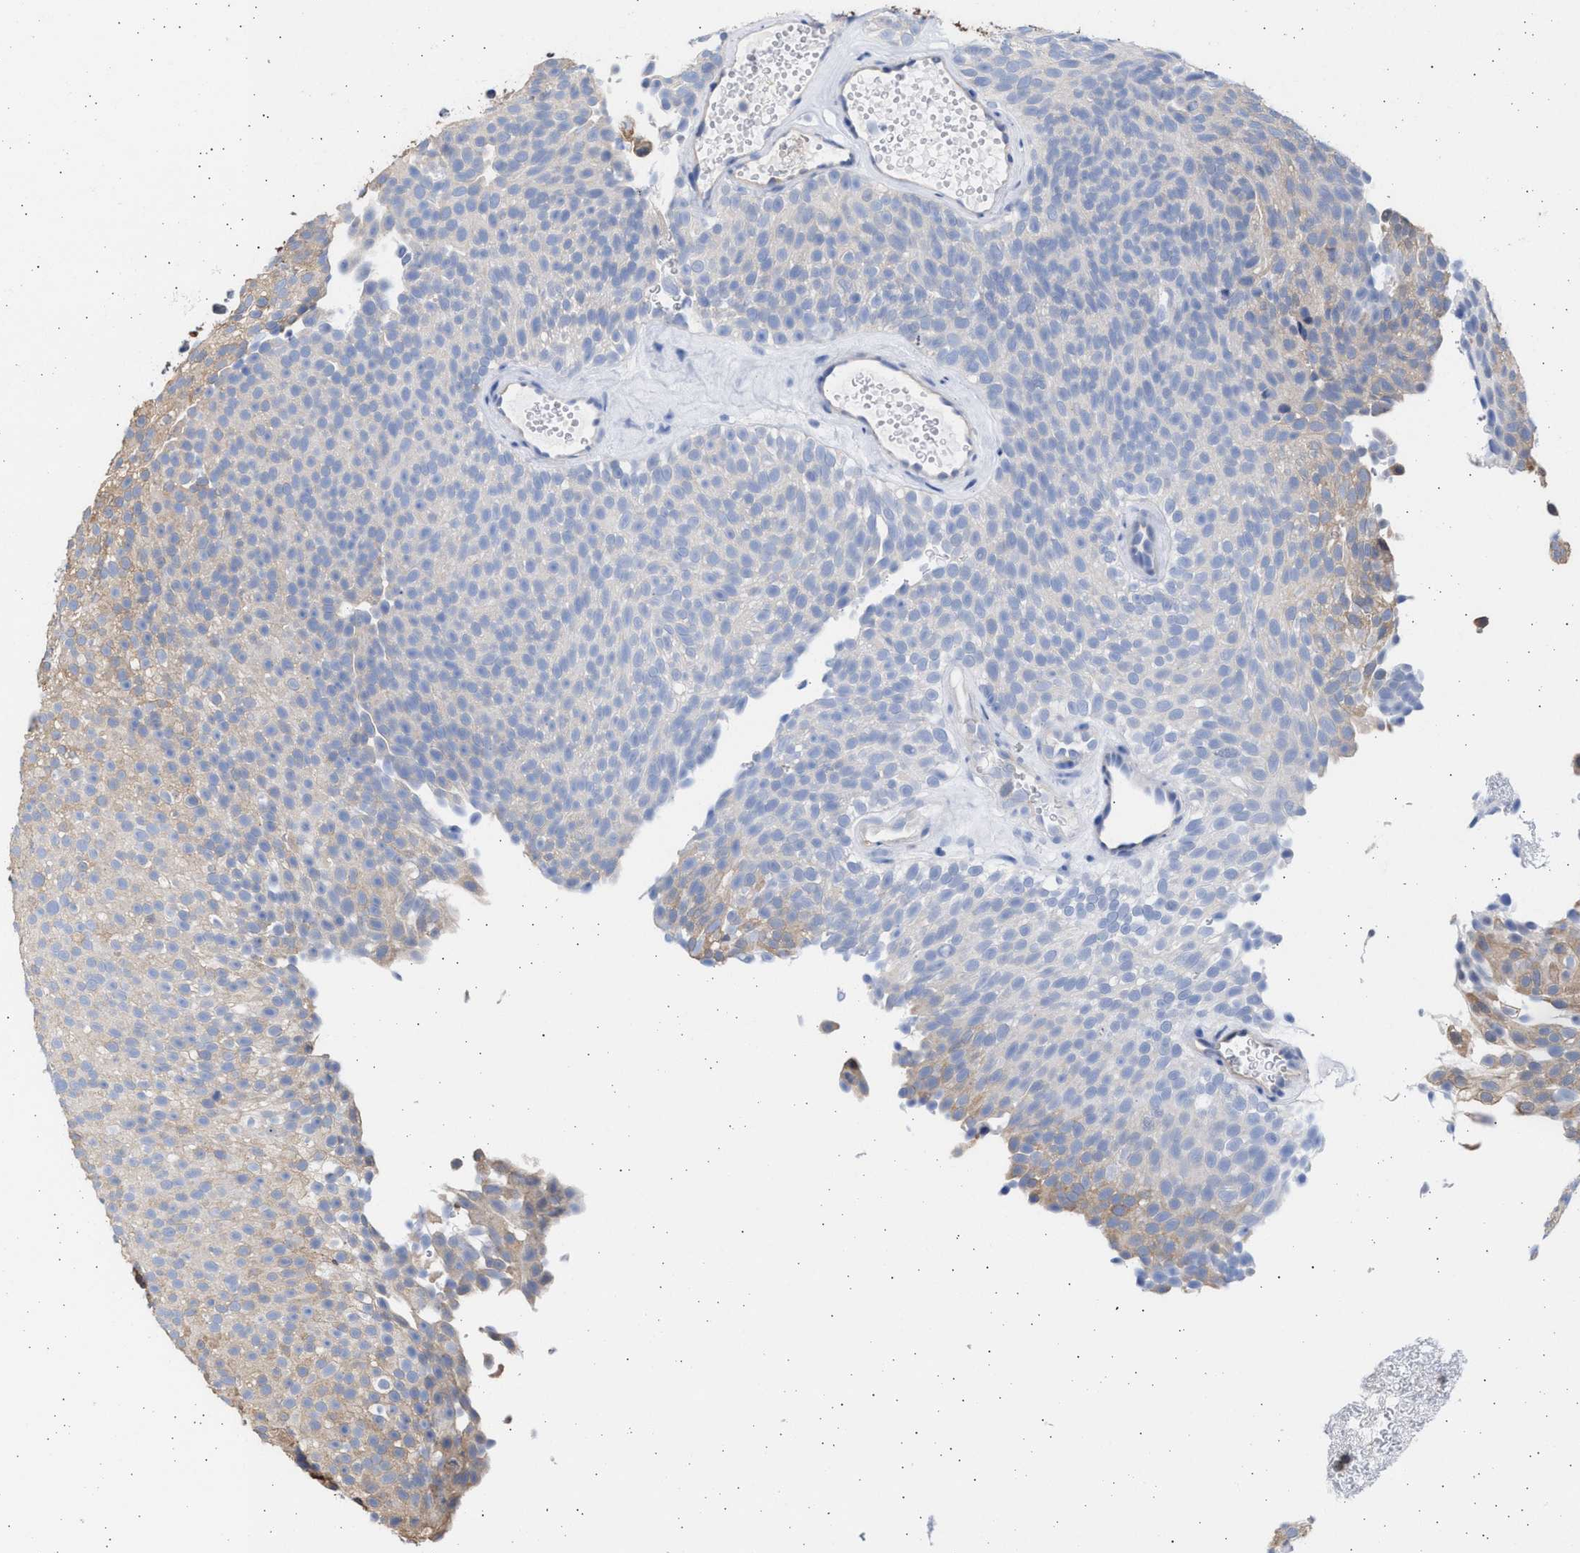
{"staining": {"intensity": "weak", "quantity": "25%-75%", "location": "cytoplasmic/membranous"}, "tissue": "urothelial cancer", "cell_type": "Tumor cells", "image_type": "cancer", "snomed": [{"axis": "morphology", "description": "Urothelial carcinoma, Low grade"}, {"axis": "topography", "description": "Urinary bladder"}], "caption": "High-magnification brightfield microscopy of urothelial cancer stained with DAB (3,3'-diaminobenzidine) (brown) and counterstained with hematoxylin (blue). tumor cells exhibit weak cytoplasmic/membranous staining is appreciated in approximately25%-75% of cells.", "gene": "ALDOC", "patient": {"sex": "male", "age": 78}}